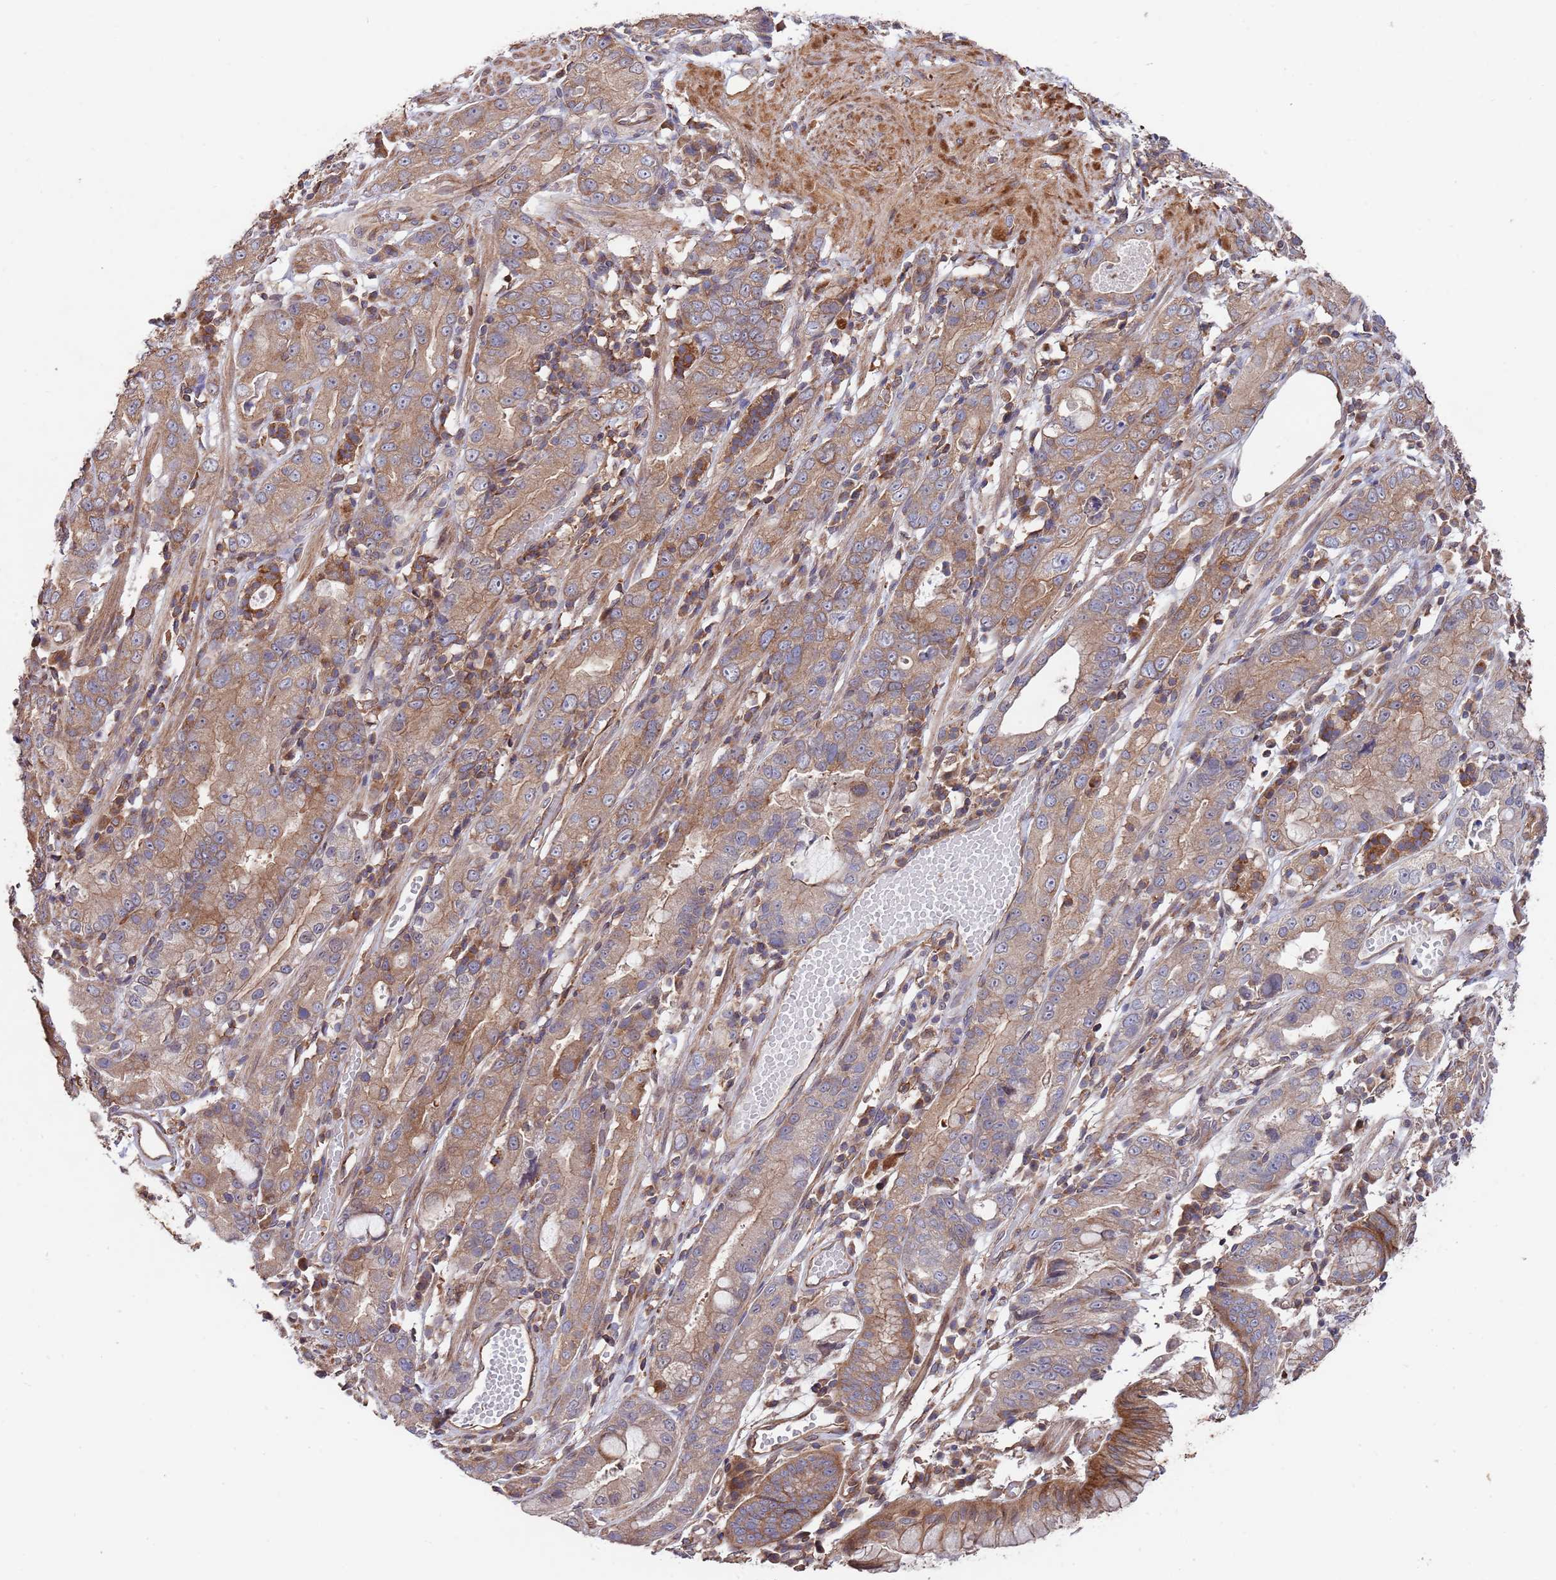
{"staining": {"intensity": "moderate", "quantity": ">75%", "location": "cytoplasmic/membranous"}, "tissue": "stomach cancer", "cell_type": "Tumor cells", "image_type": "cancer", "snomed": [{"axis": "morphology", "description": "Adenocarcinoma, NOS"}, {"axis": "topography", "description": "Stomach"}], "caption": "High-magnification brightfield microscopy of adenocarcinoma (stomach) stained with DAB (3,3'-diaminobenzidine) (brown) and counterstained with hematoxylin (blue). tumor cells exhibit moderate cytoplasmic/membranous positivity is present in approximately>75% of cells.", "gene": "RNF19B", "patient": {"sex": "male", "age": 55}}